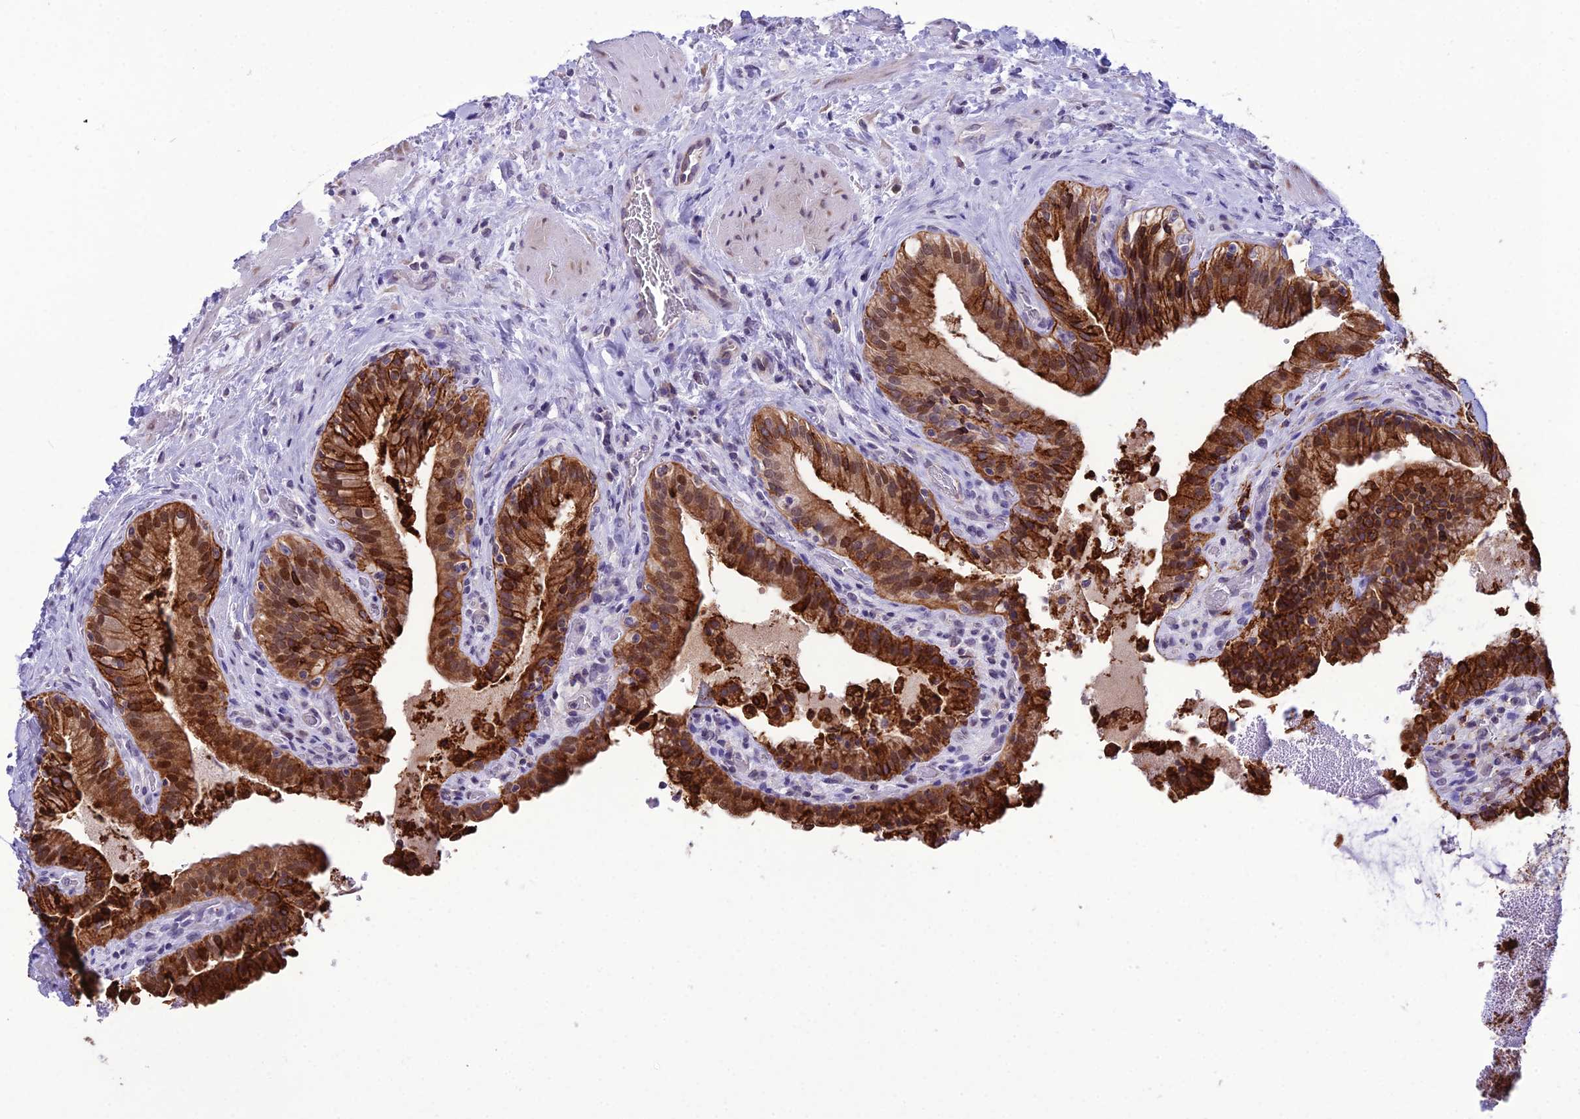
{"staining": {"intensity": "strong", "quantity": ">75%", "location": "cytoplasmic/membranous"}, "tissue": "gallbladder", "cell_type": "Glandular cells", "image_type": "normal", "snomed": [{"axis": "morphology", "description": "Normal tissue, NOS"}, {"axis": "topography", "description": "Gallbladder"}], "caption": "A high-resolution photomicrograph shows immunohistochemistry staining of normal gallbladder, which reveals strong cytoplasmic/membranous positivity in approximately >75% of glandular cells.", "gene": "RPS26", "patient": {"sex": "male", "age": 24}}